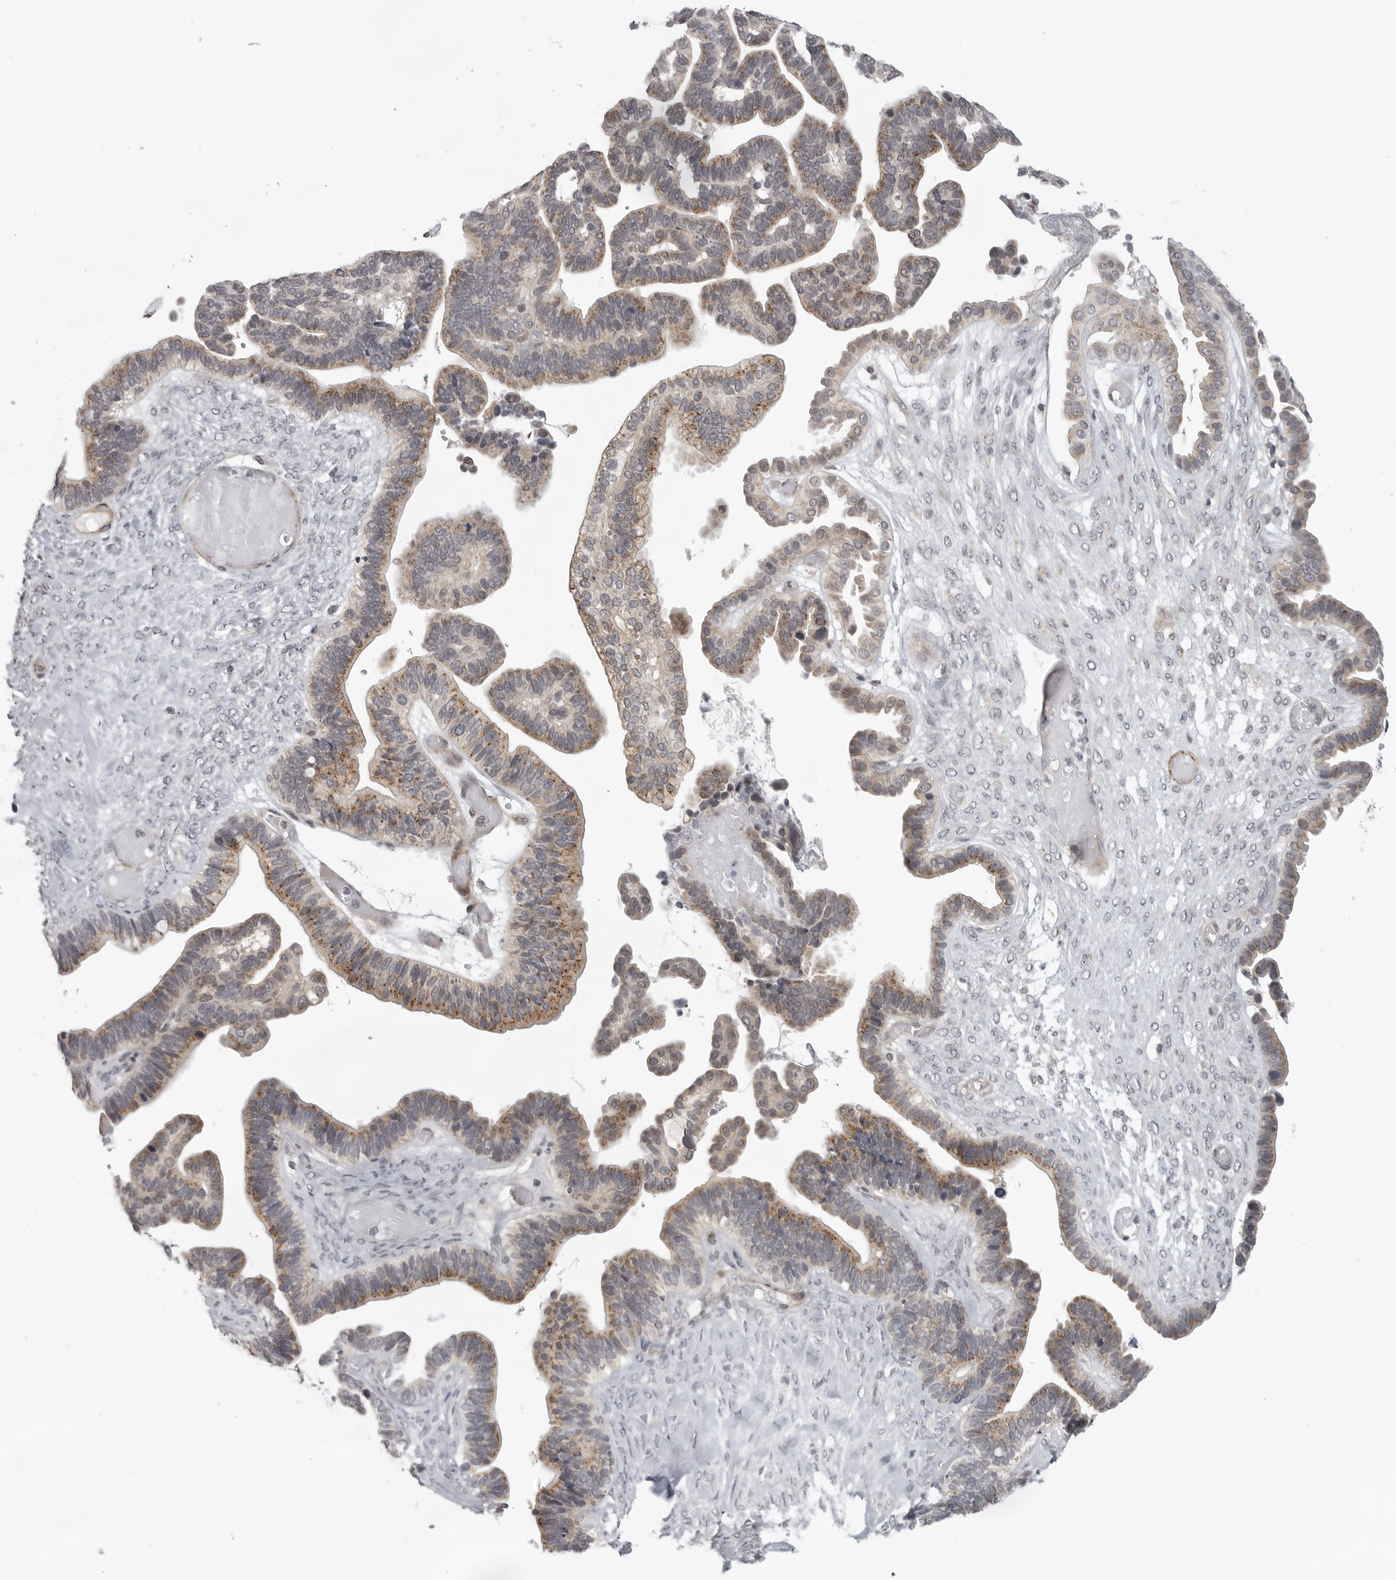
{"staining": {"intensity": "moderate", "quantity": ">75%", "location": "cytoplasmic/membranous"}, "tissue": "ovarian cancer", "cell_type": "Tumor cells", "image_type": "cancer", "snomed": [{"axis": "morphology", "description": "Cystadenocarcinoma, serous, NOS"}, {"axis": "topography", "description": "Ovary"}], "caption": "A micrograph of human ovarian cancer (serous cystadenocarcinoma) stained for a protein demonstrates moderate cytoplasmic/membranous brown staining in tumor cells.", "gene": "TUT4", "patient": {"sex": "female", "age": 56}}